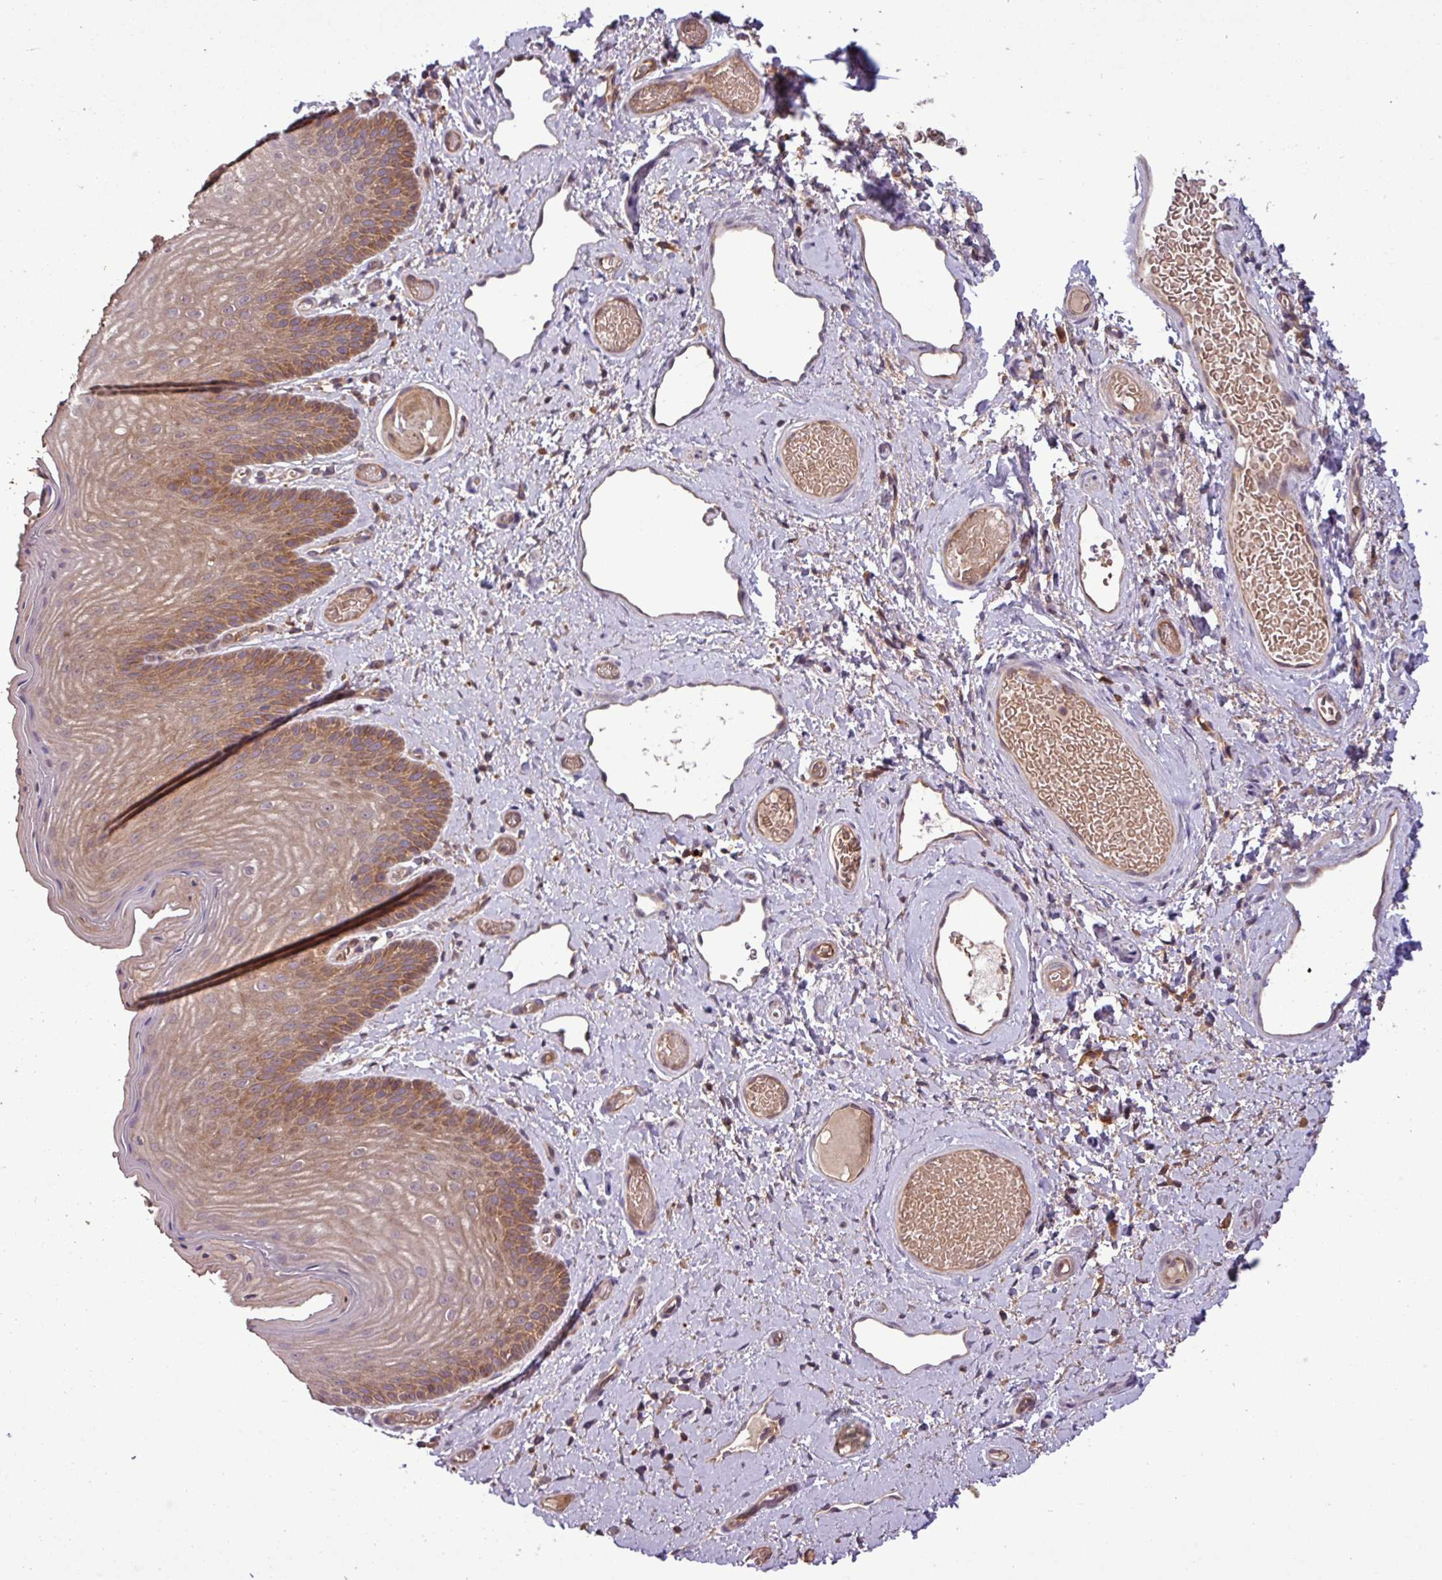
{"staining": {"intensity": "moderate", "quantity": ">75%", "location": "cytoplasmic/membranous"}, "tissue": "skin", "cell_type": "Epidermal cells", "image_type": "normal", "snomed": [{"axis": "morphology", "description": "Normal tissue, NOS"}, {"axis": "topography", "description": "Anal"}], "caption": "Normal skin demonstrates moderate cytoplasmic/membranous expression in about >75% of epidermal cells.", "gene": "SIRPB2", "patient": {"sex": "female", "age": 40}}